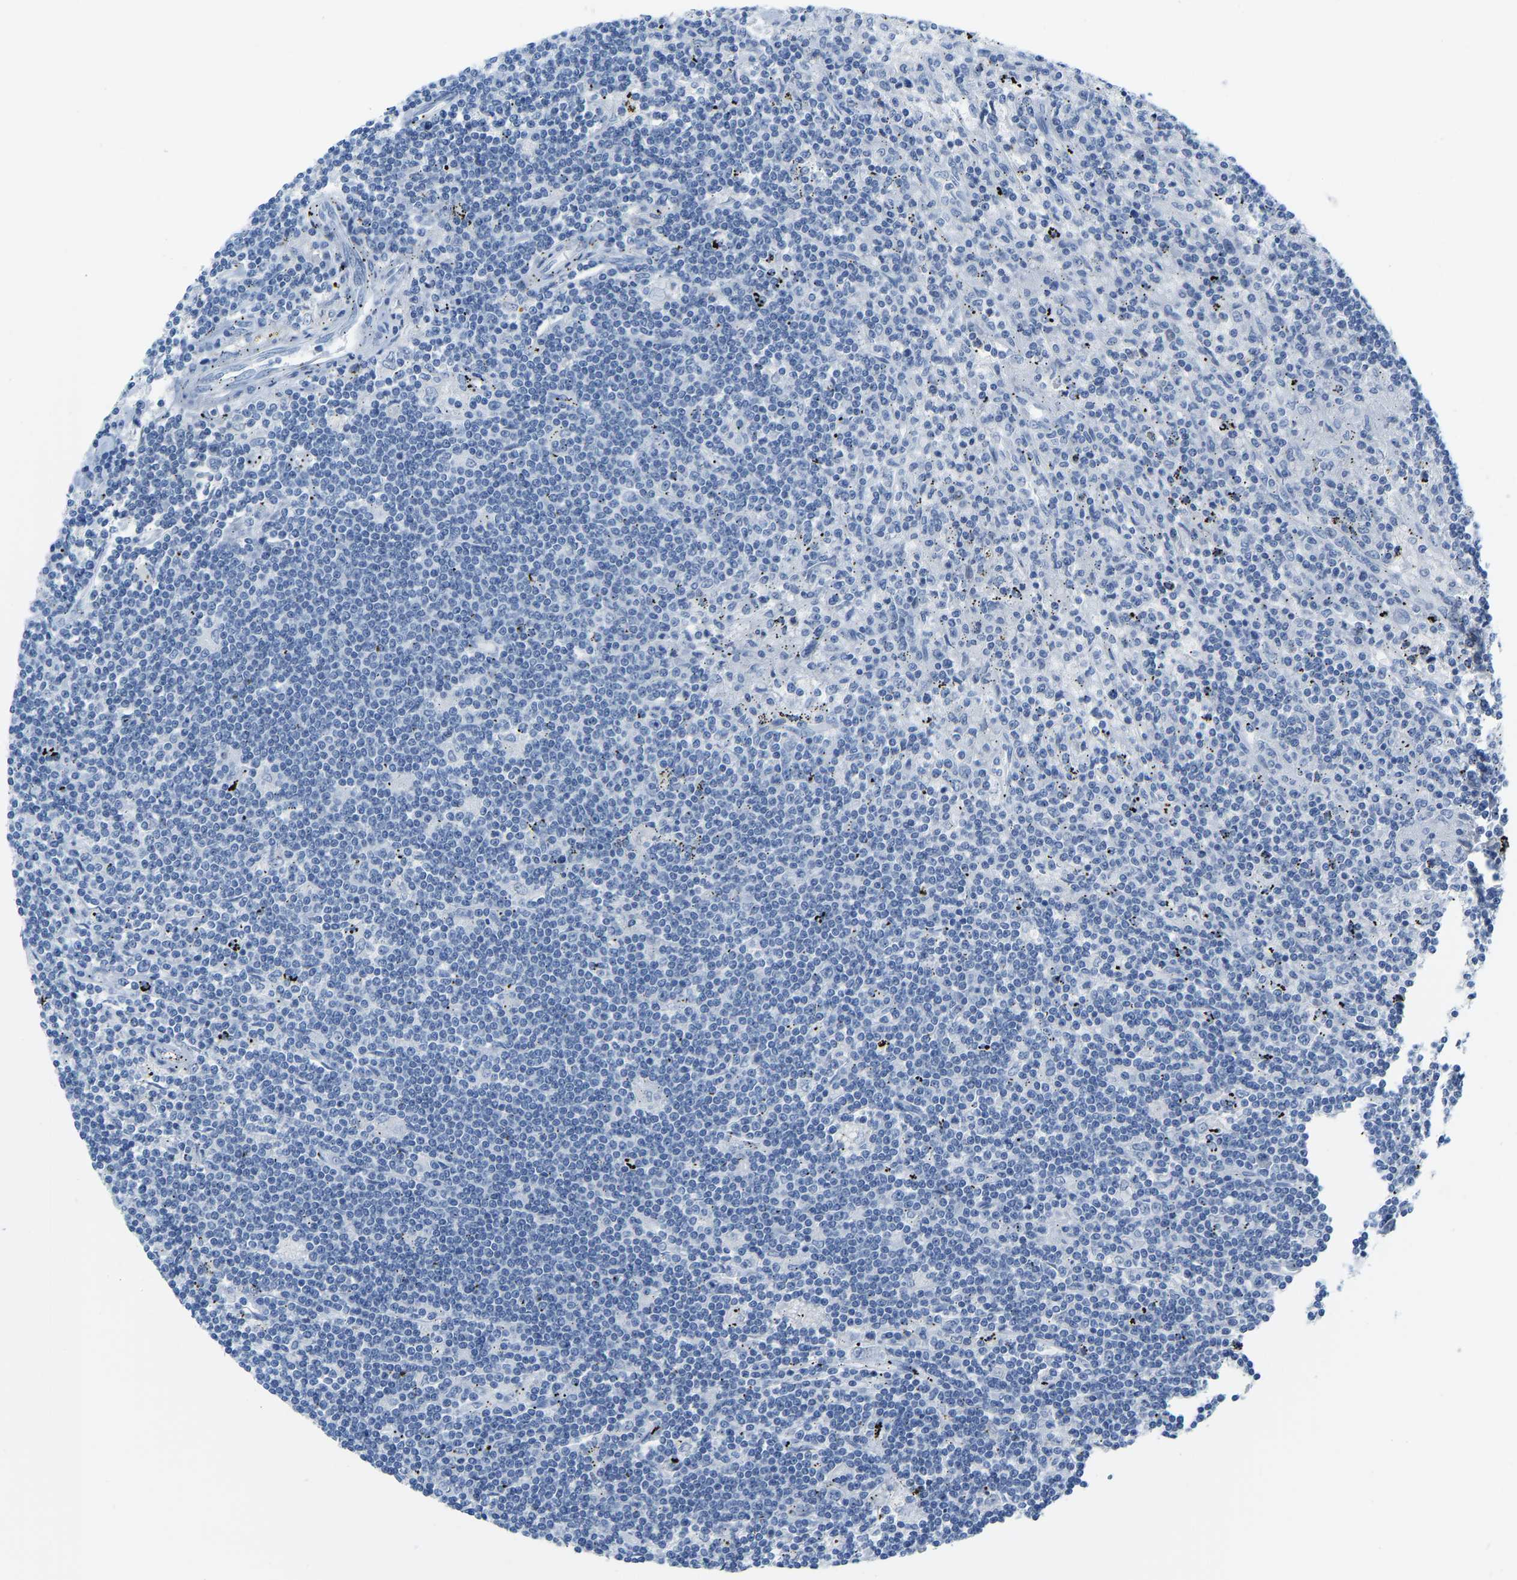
{"staining": {"intensity": "negative", "quantity": "none", "location": "none"}, "tissue": "lymphoma", "cell_type": "Tumor cells", "image_type": "cancer", "snomed": [{"axis": "morphology", "description": "Malignant lymphoma, non-Hodgkin's type, Low grade"}, {"axis": "topography", "description": "Spleen"}], "caption": "Immunohistochemistry (IHC) of human low-grade malignant lymphoma, non-Hodgkin's type reveals no positivity in tumor cells. (Immunohistochemistry (IHC), brightfield microscopy, high magnification).", "gene": "SERPINB3", "patient": {"sex": "male", "age": 76}}